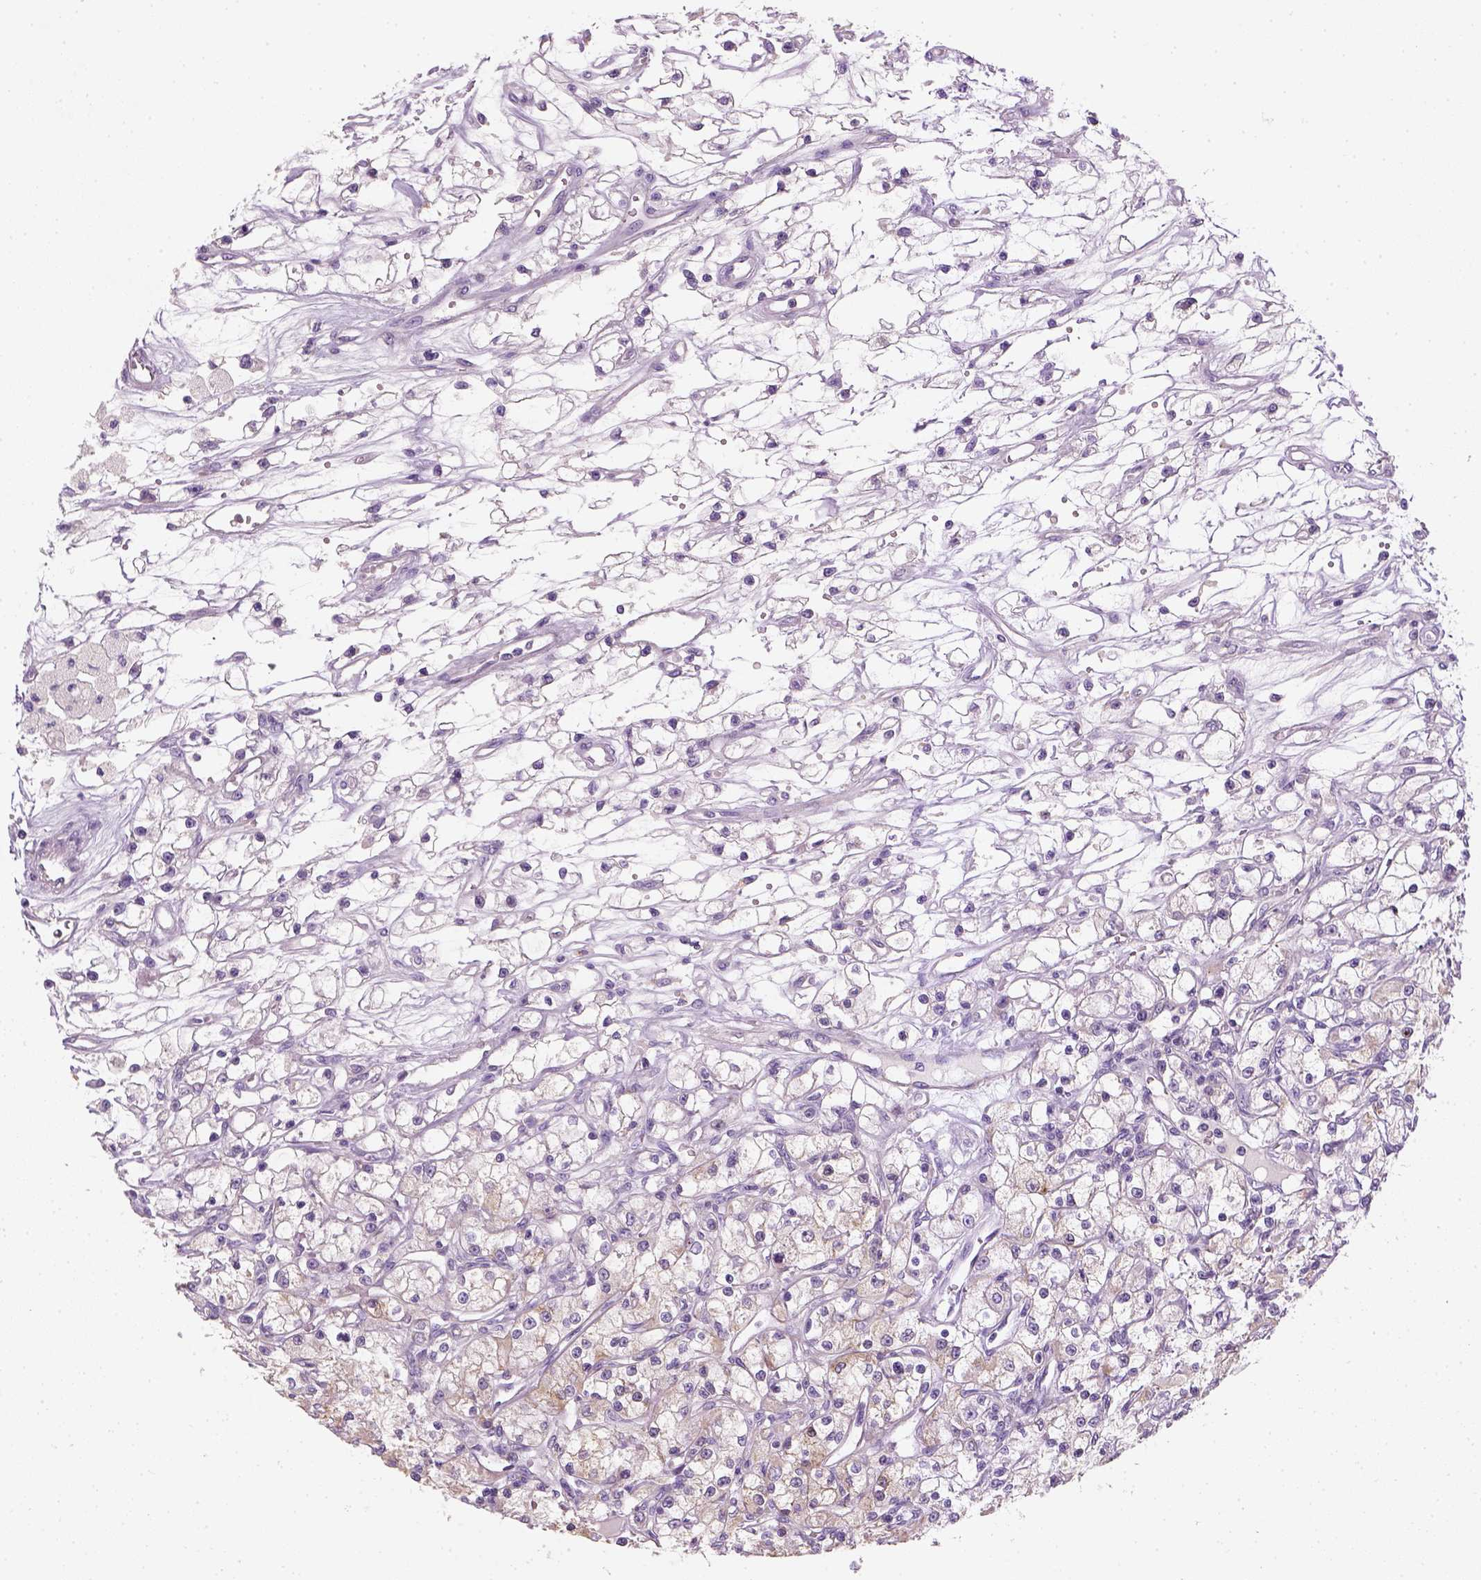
{"staining": {"intensity": "negative", "quantity": "none", "location": "none"}, "tissue": "renal cancer", "cell_type": "Tumor cells", "image_type": "cancer", "snomed": [{"axis": "morphology", "description": "Adenocarcinoma, NOS"}, {"axis": "topography", "description": "Kidney"}], "caption": "Tumor cells are negative for brown protein staining in renal cancer.", "gene": "NUDT6", "patient": {"sex": "female", "age": 59}}